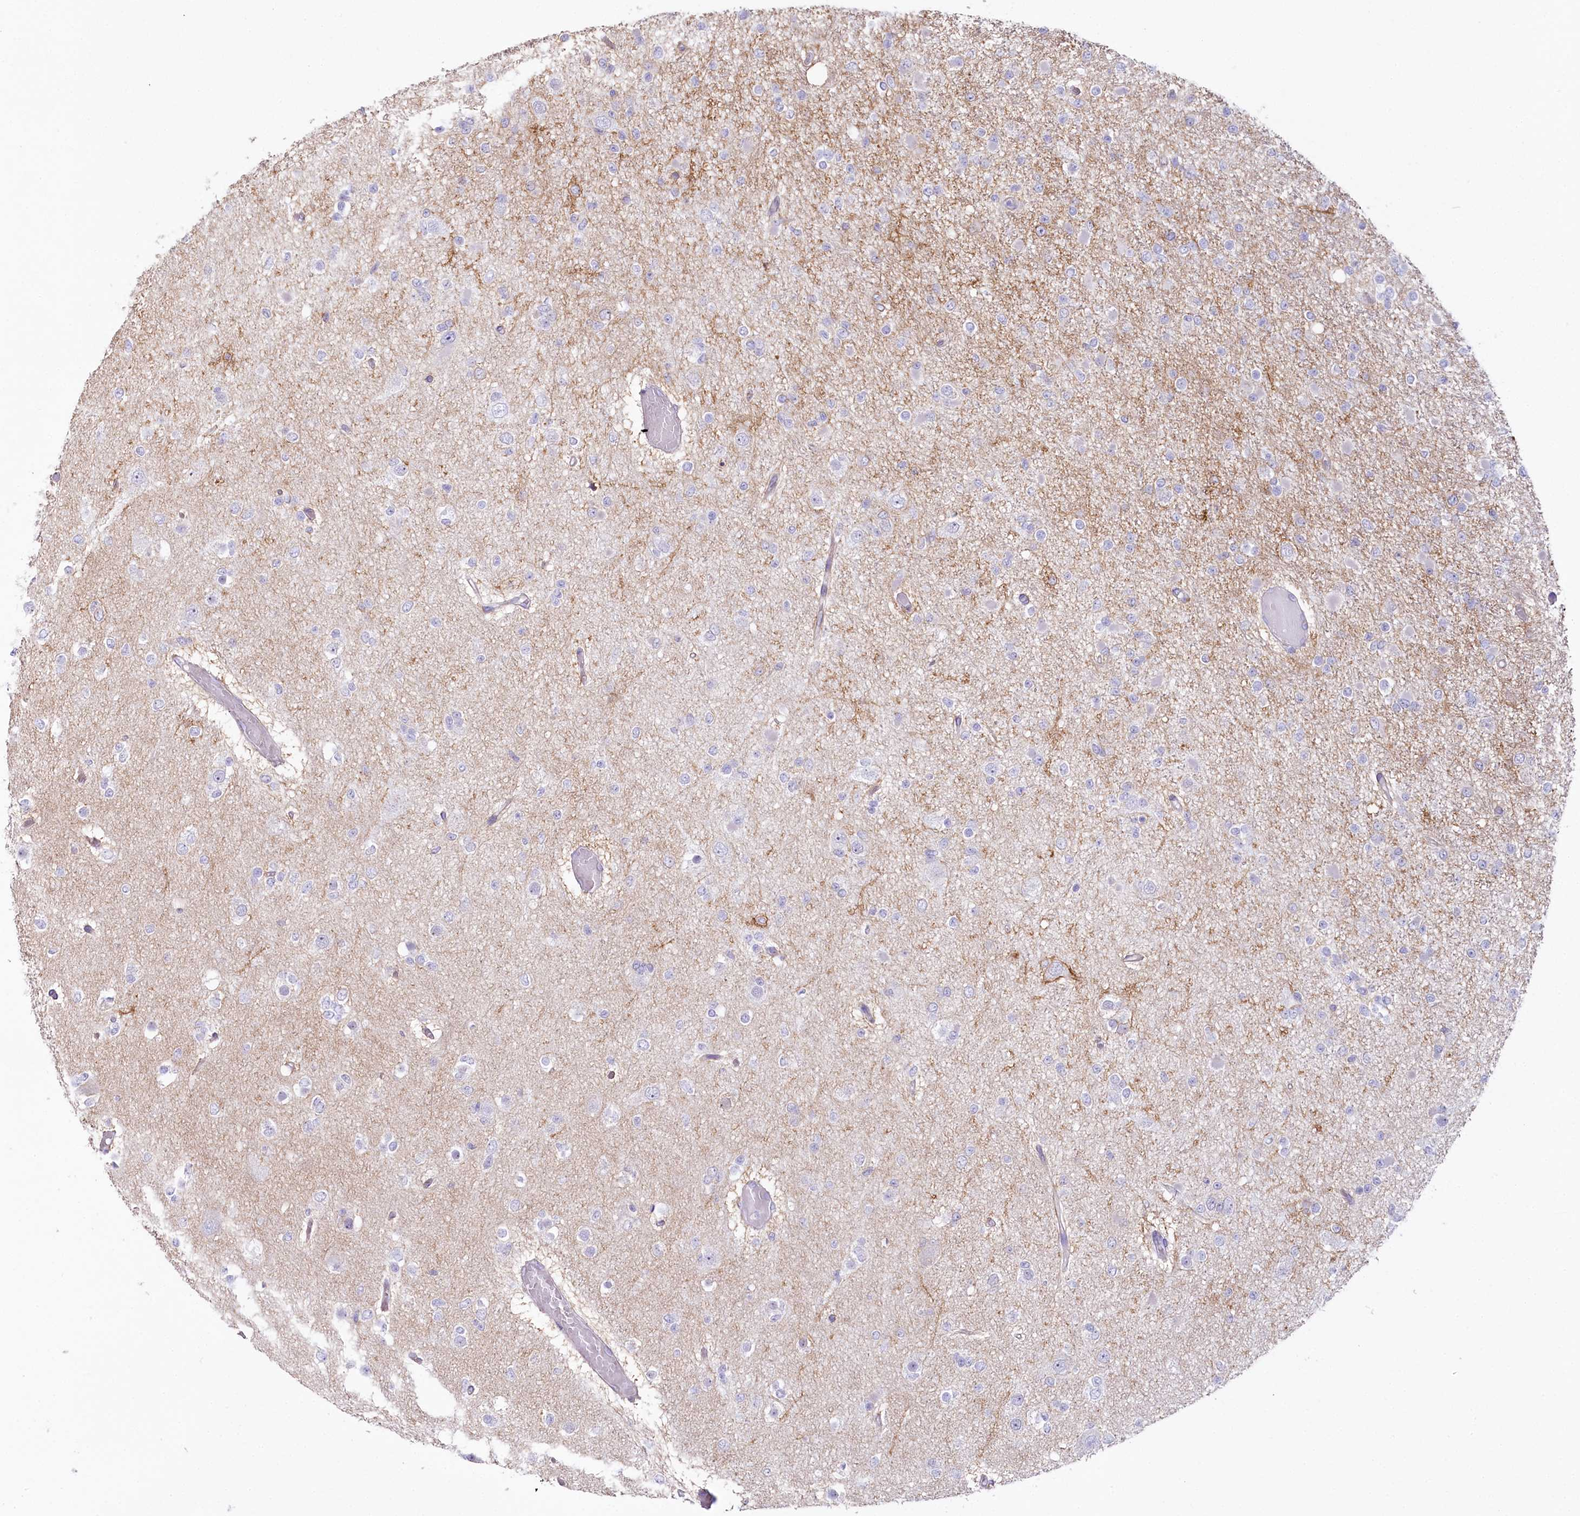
{"staining": {"intensity": "negative", "quantity": "none", "location": "none"}, "tissue": "glioma", "cell_type": "Tumor cells", "image_type": "cancer", "snomed": [{"axis": "morphology", "description": "Glioma, malignant, Low grade"}, {"axis": "topography", "description": "Brain"}], "caption": "Immunohistochemistry image of neoplastic tissue: human low-grade glioma (malignant) stained with DAB (3,3'-diaminobenzidine) reveals no significant protein staining in tumor cells.", "gene": "SLC6A11", "patient": {"sex": "female", "age": 22}}